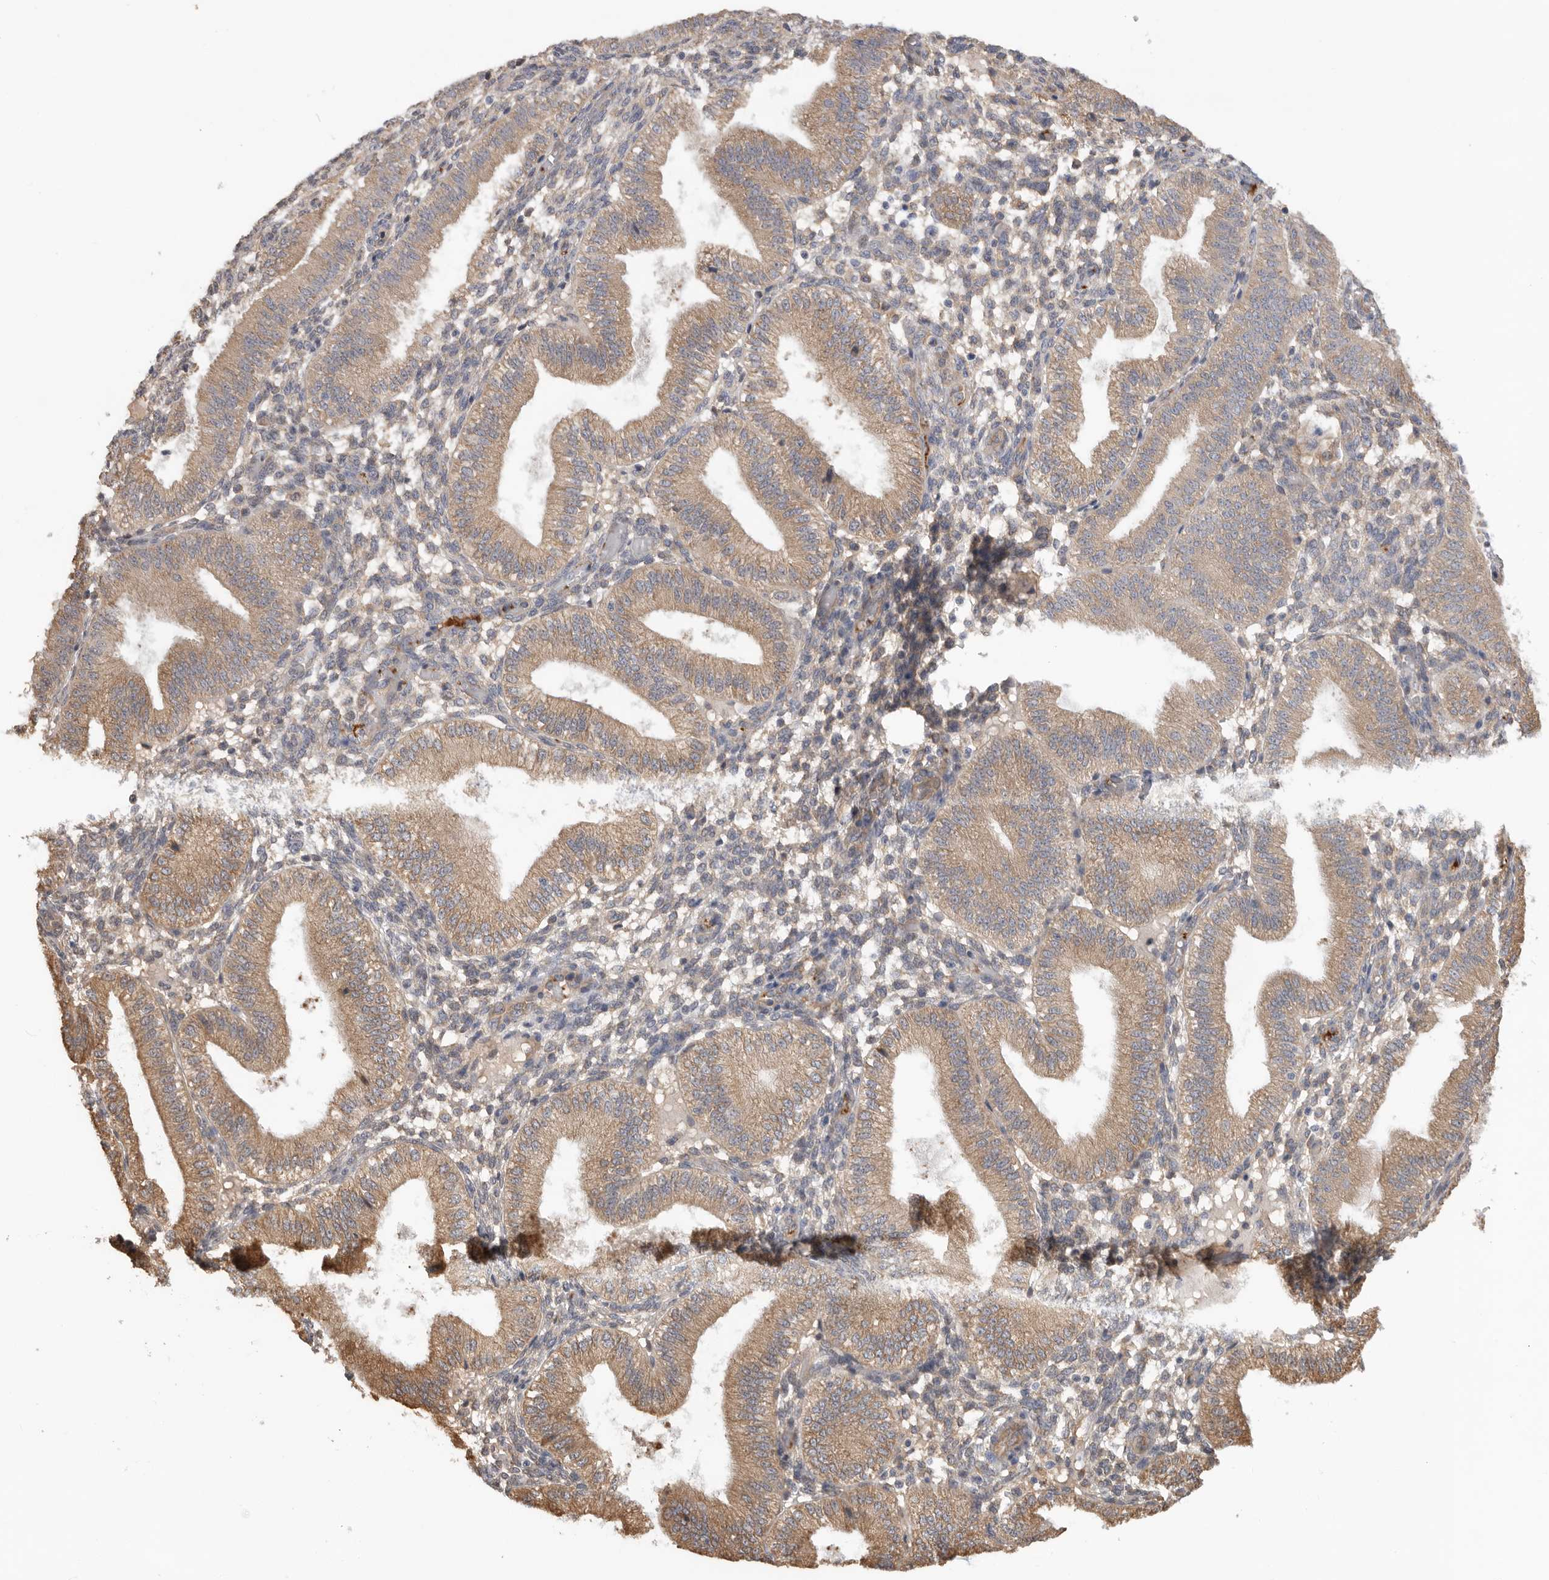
{"staining": {"intensity": "negative", "quantity": "none", "location": "none"}, "tissue": "endometrium", "cell_type": "Cells in endometrial stroma", "image_type": "normal", "snomed": [{"axis": "morphology", "description": "Normal tissue, NOS"}, {"axis": "topography", "description": "Endometrium"}], "caption": "Immunohistochemistry (IHC) of benign human endometrium shows no expression in cells in endometrial stroma.", "gene": "CDC42BPB", "patient": {"sex": "female", "age": 39}}